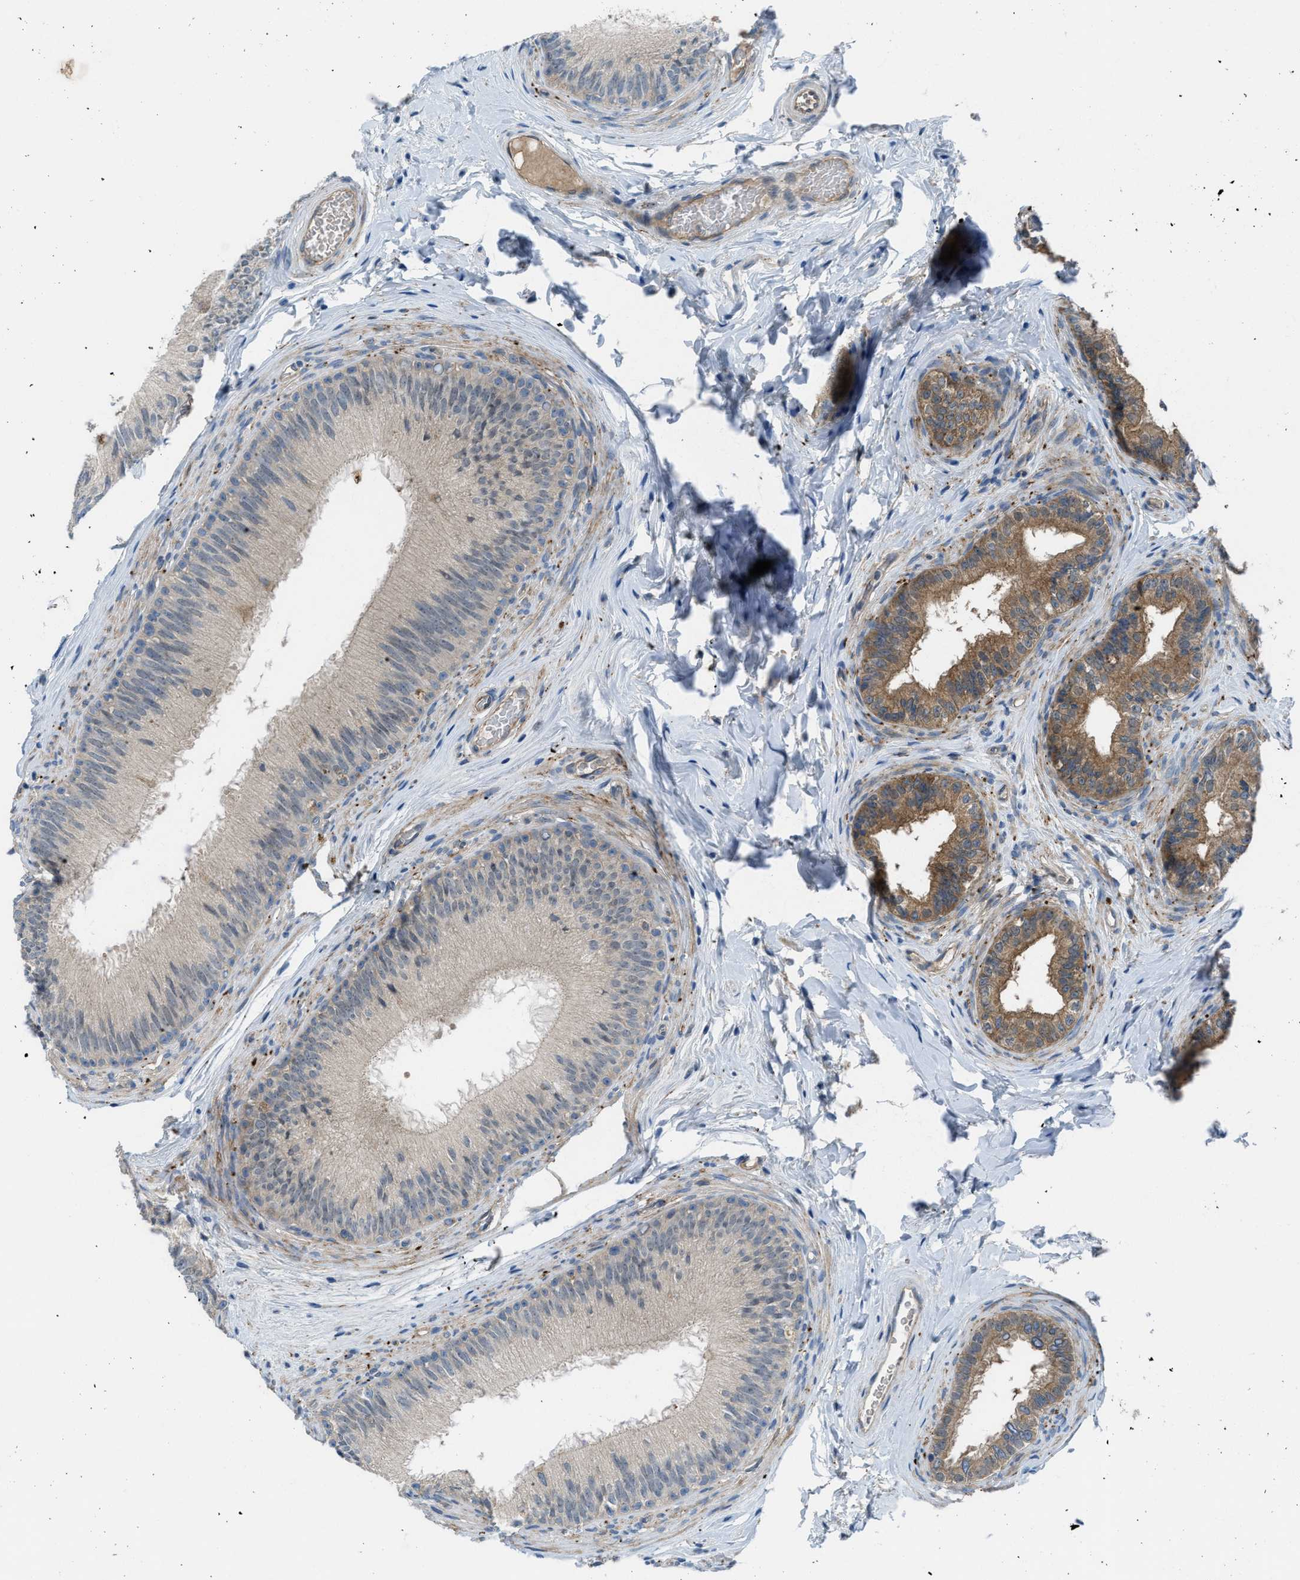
{"staining": {"intensity": "weak", "quantity": "<25%", "location": "cytoplasmic/membranous"}, "tissue": "epididymis", "cell_type": "Glandular cells", "image_type": "normal", "snomed": [{"axis": "morphology", "description": "Normal tissue, NOS"}, {"axis": "topography", "description": "Testis"}, {"axis": "topography", "description": "Epididymis"}], "caption": "Immunohistochemical staining of normal epididymis exhibits no significant expression in glandular cells.", "gene": "BAZ2B", "patient": {"sex": "male", "age": 36}}